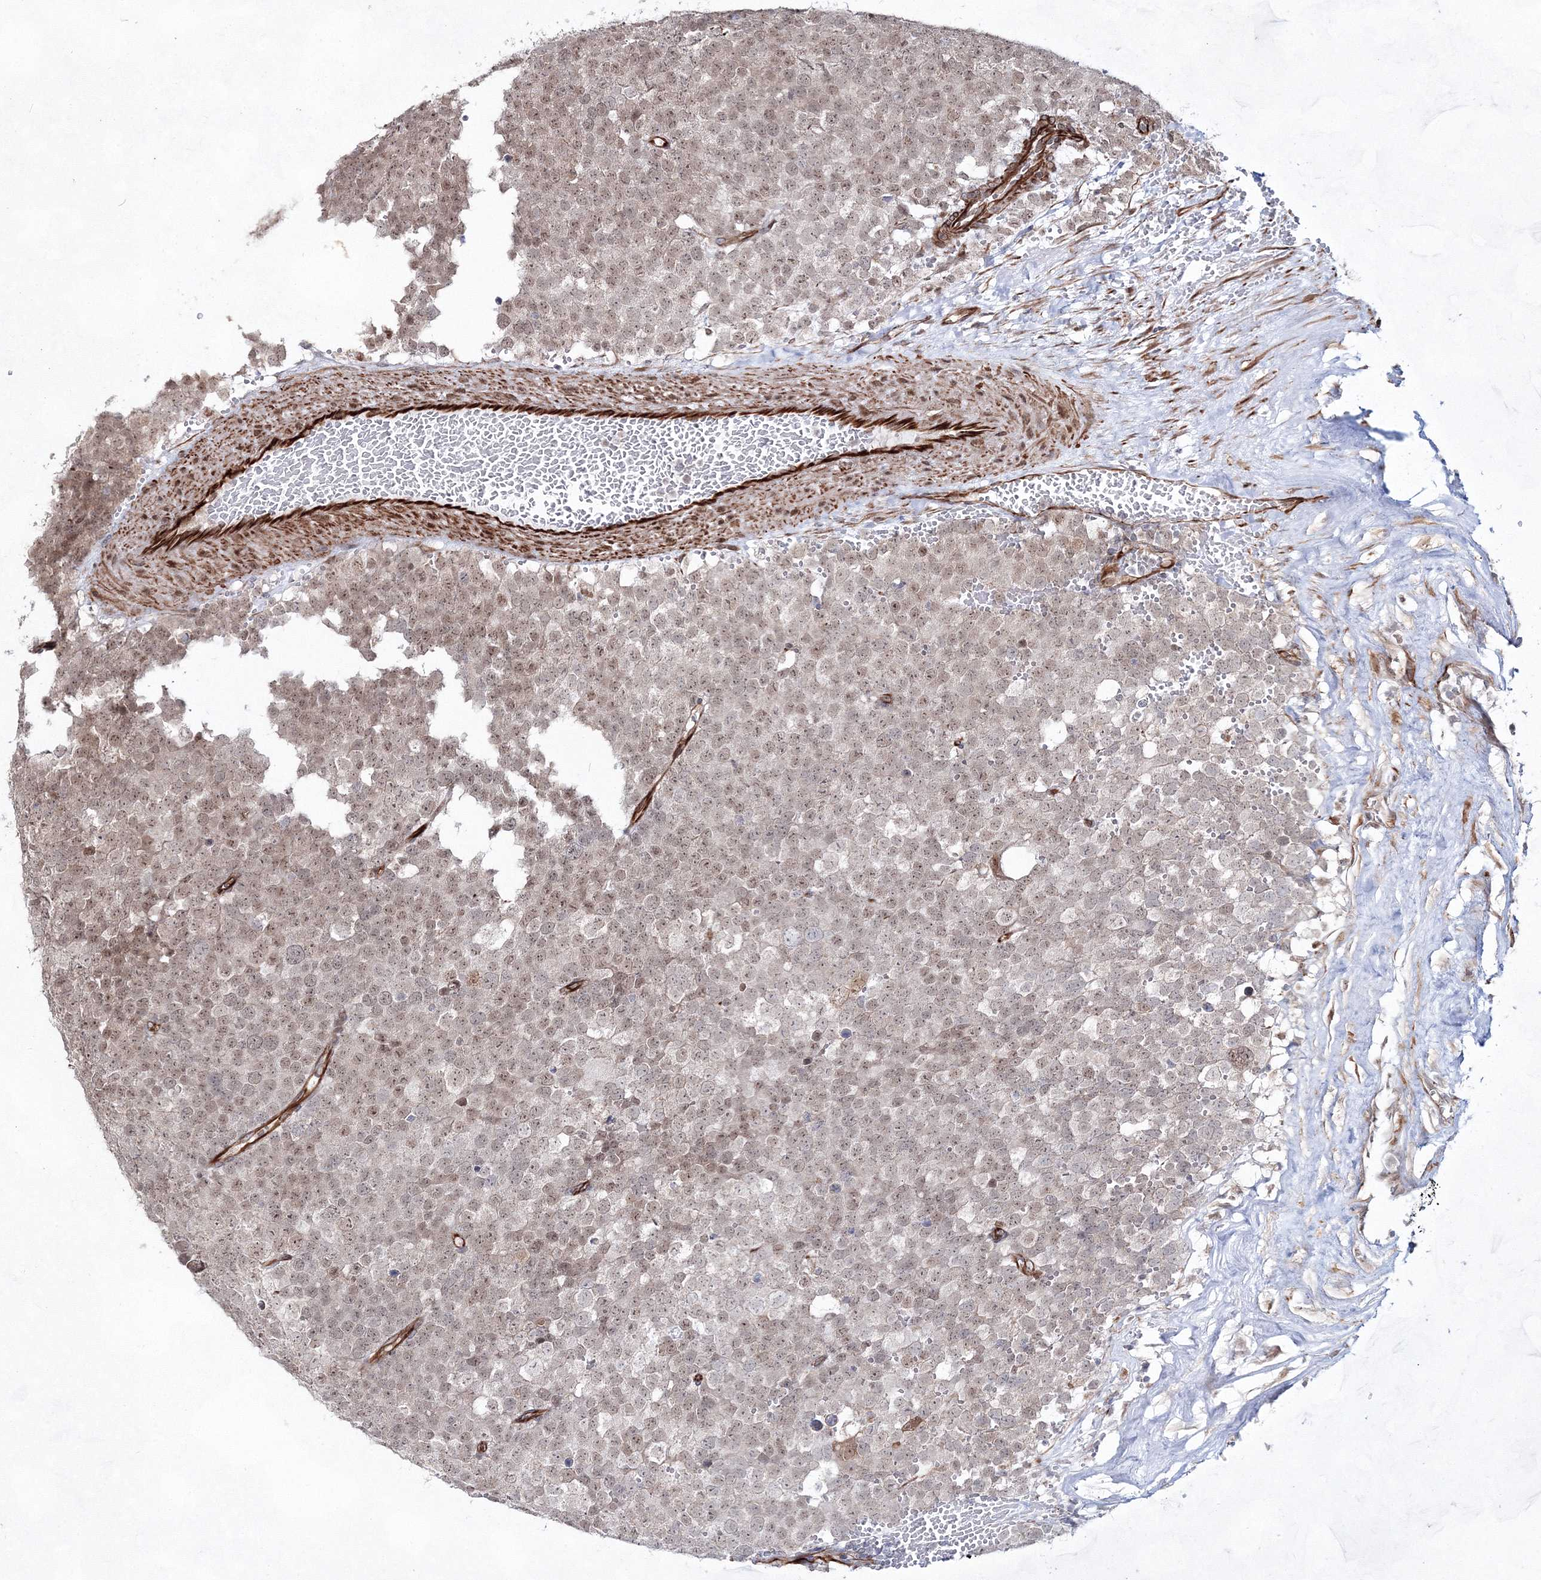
{"staining": {"intensity": "weak", "quantity": ">75%", "location": "nuclear"}, "tissue": "testis cancer", "cell_type": "Tumor cells", "image_type": "cancer", "snomed": [{"axis": "morphology", "description": "Seminoma, NOS"}, {"axis": "topography", "description": "Testis"}], "caption": "A high-resolution histopathology image shows immunohistochemistry (IHC) staining of testis cancer, which shows weak nuclear staining in approximately >75% of tumor cells.", "gene": "SNIP1", "patient": {"sex": "male", "age": 71}}